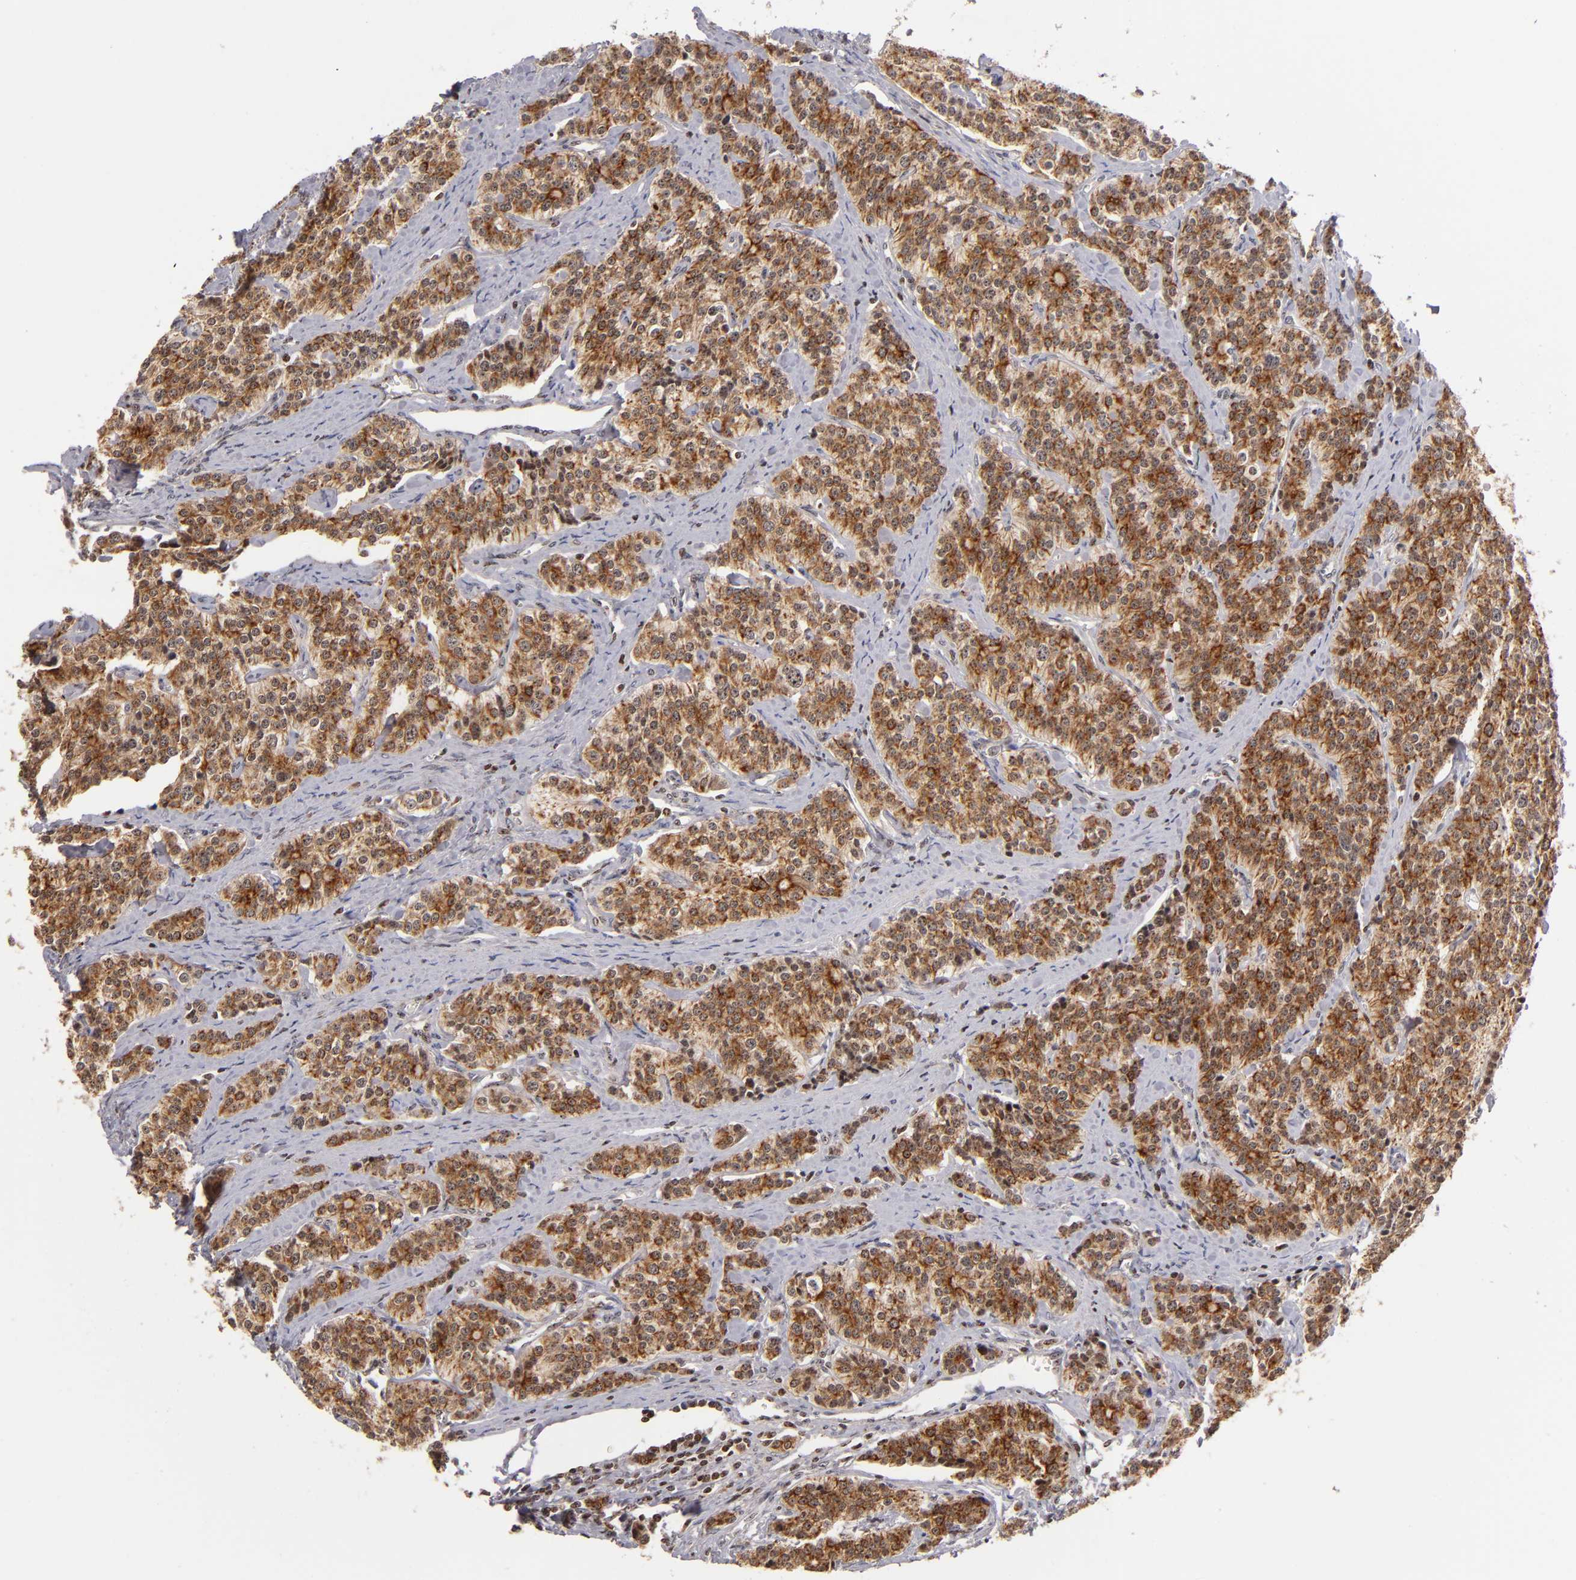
{"staining": {"intensity": "strong", "quantity": ">75%", "location": "cytoplasmic/membranous"}, "tissue": "carcinoid", "cell_type": "Tumor cells", "image_type": "cancer", "snomed": [{"axis": "morphology", "description": "Carcinoid, malignant, NOS"}, {"axis": "topography", "description": "Small intestine"}], "caption": "Protein expression analysis of human carcinoid reveals strong cytoplasmic/membranous staining in approximately >75% of tumor cells.", "gene": "PCNX4", "patient": {"sex": "male", "age": 63}}